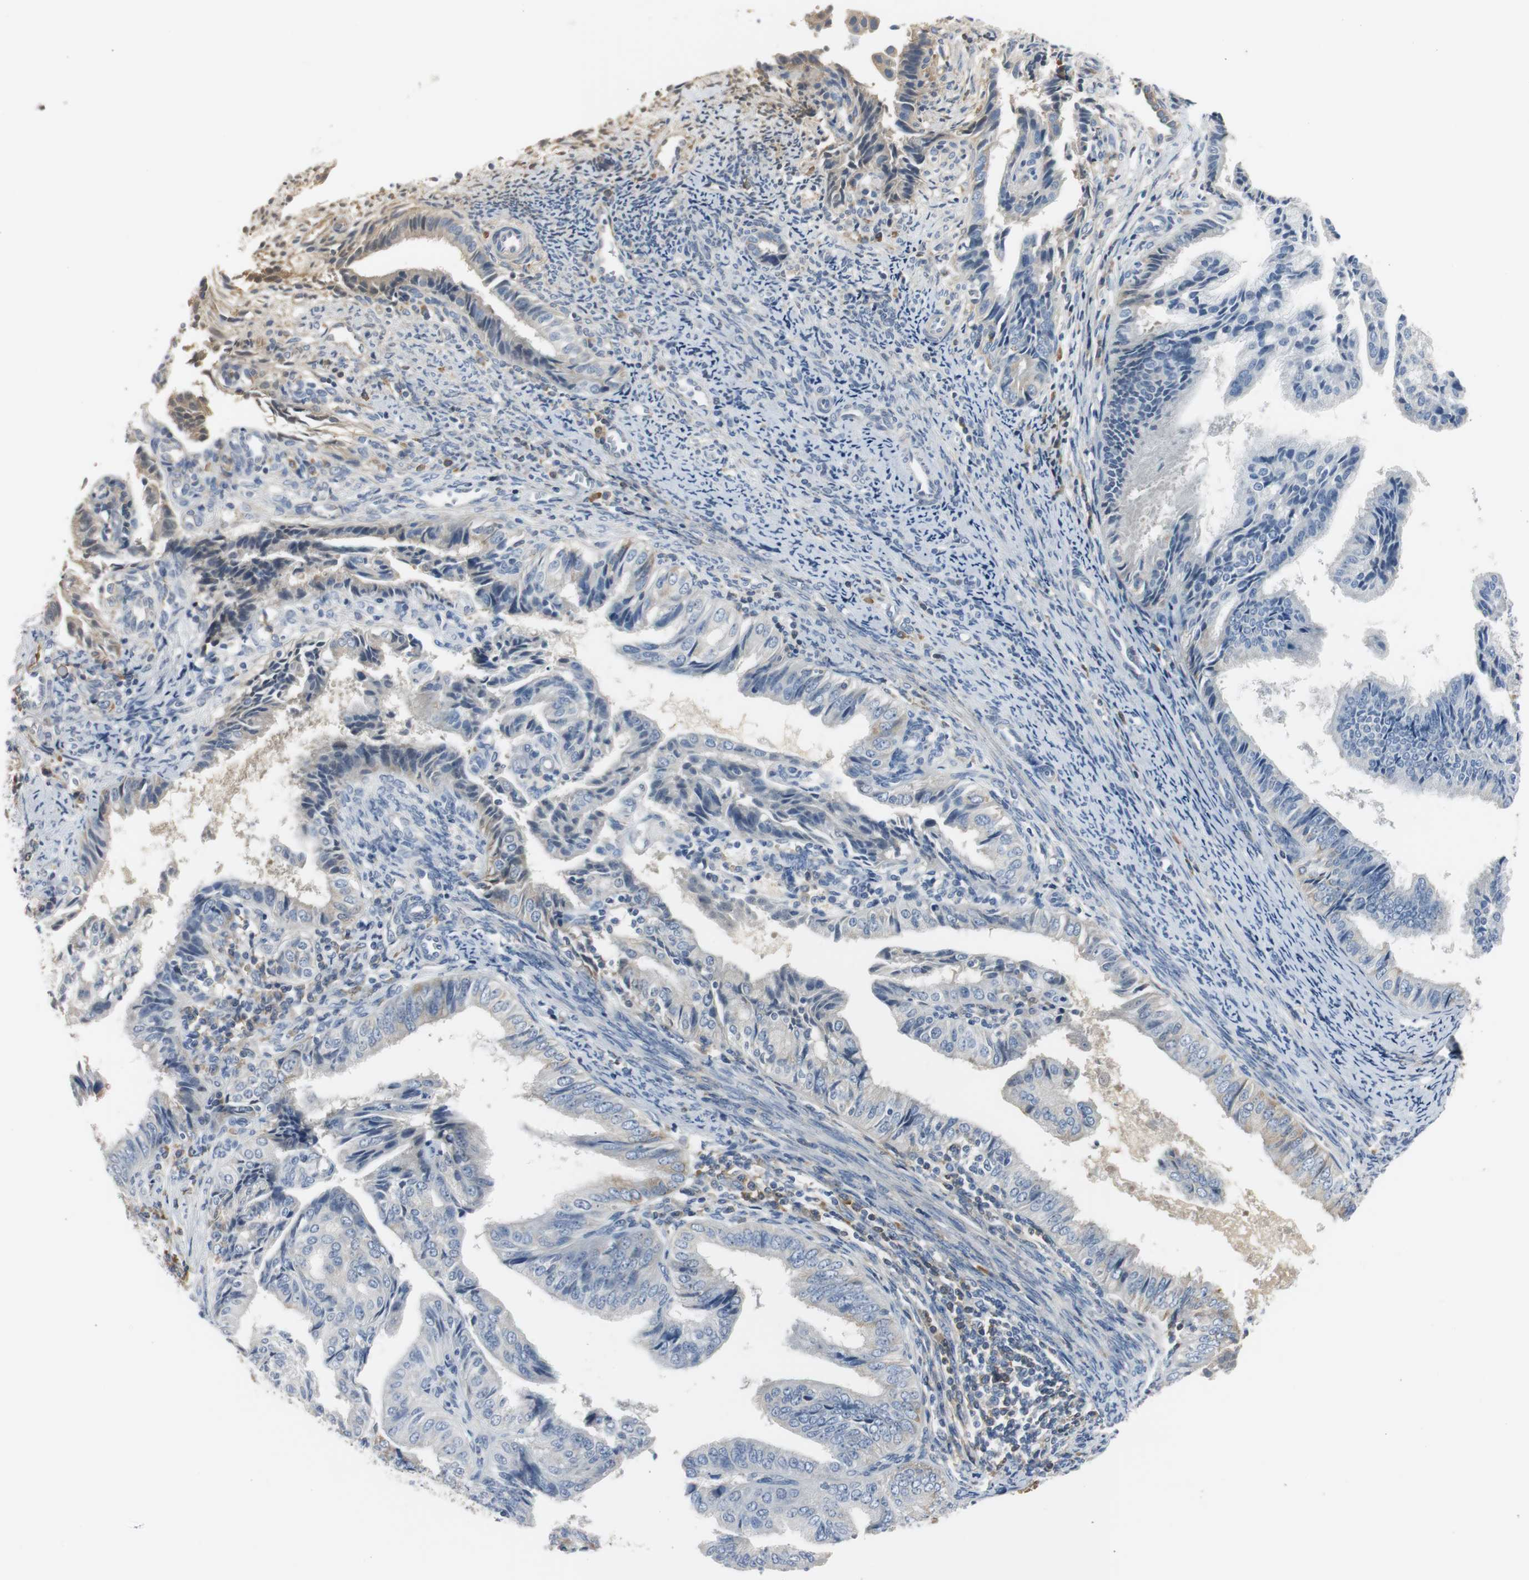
{"staining": {"intensity": "moderate", "quantity": "<25%", "location": "cytoplasmic/membranous"}, "tissue": "endometrial cancer", "cell_type": "Tumor cells", "image_type": "cancer", "snomed": [{"axis": "morphology", "description": "Adenocarcinoma, NOS"}, {"axis": "topography", "description": "Endometrium"}], "caption": "Tumor cells exhibit low levels of moderate cytoplasmic/membranous expression in about <25% of cells in human endometrial adenocarcinoma.", "gene": "SERPINF1", "patient": {"sex": "female", "age": 58}}